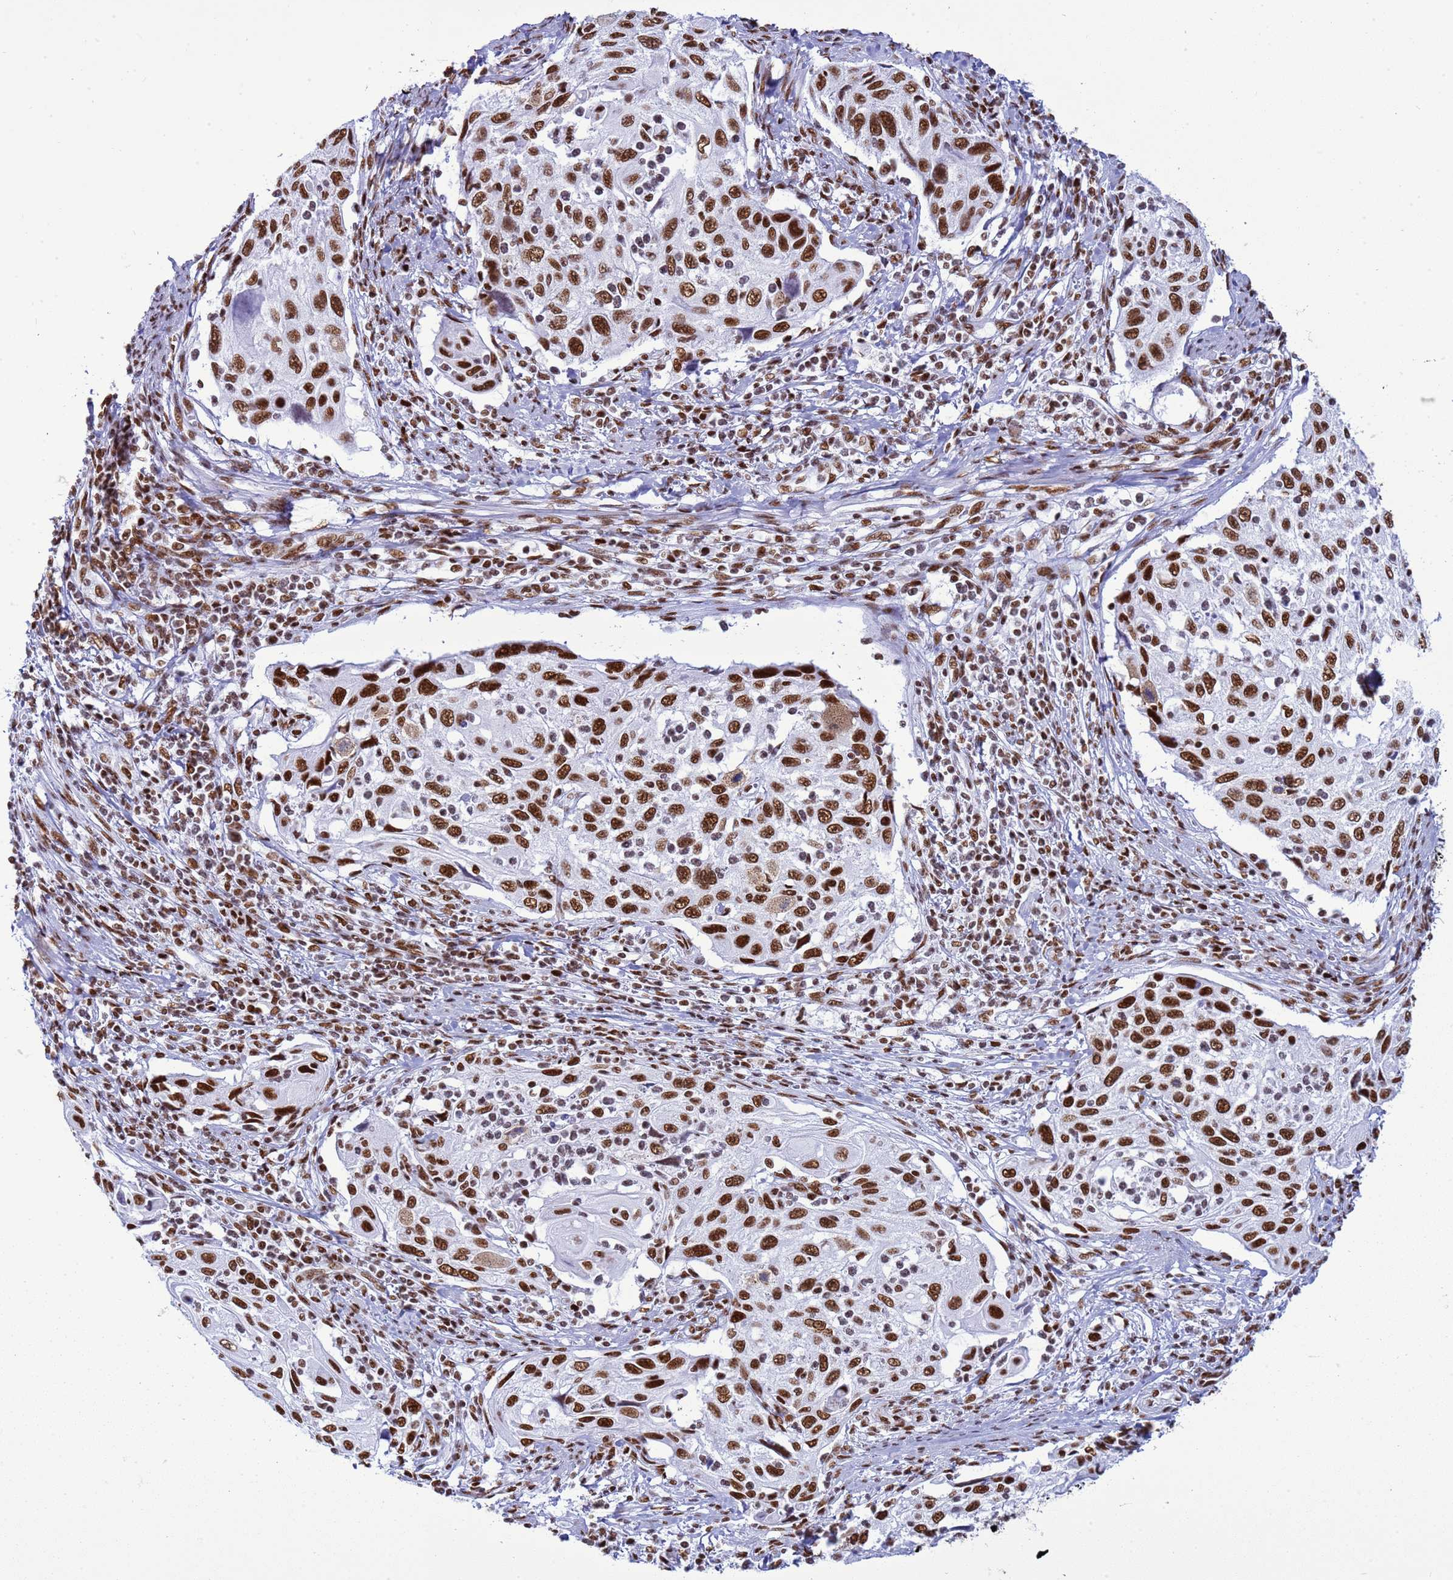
{"staining": {"intensity": "moderate", "quantity": ">75%", "location": "nuclear"}, "tissue": "cervical cancer", "cell_type": "Tumor cells", "image_type": "cancer", "snomed": [{"axis": "morphology", "description": "Squamous cell carcinoma, NOS"}, {"axis": "topography", "description": "Cervix"}], "caption": "IHC (DAB (3,3'-diaminobenzidine)) staining of squamous cell carcinoma (cervical) exhibits moderate nuclear protein staining in about >75% of tumor cells. (DAB (3,3'-diaminobenzidine) = brown stain, brightfield microscopy at high magnification).", "gene": "RALY", "patient": {"sex": "female", "age": 70}}